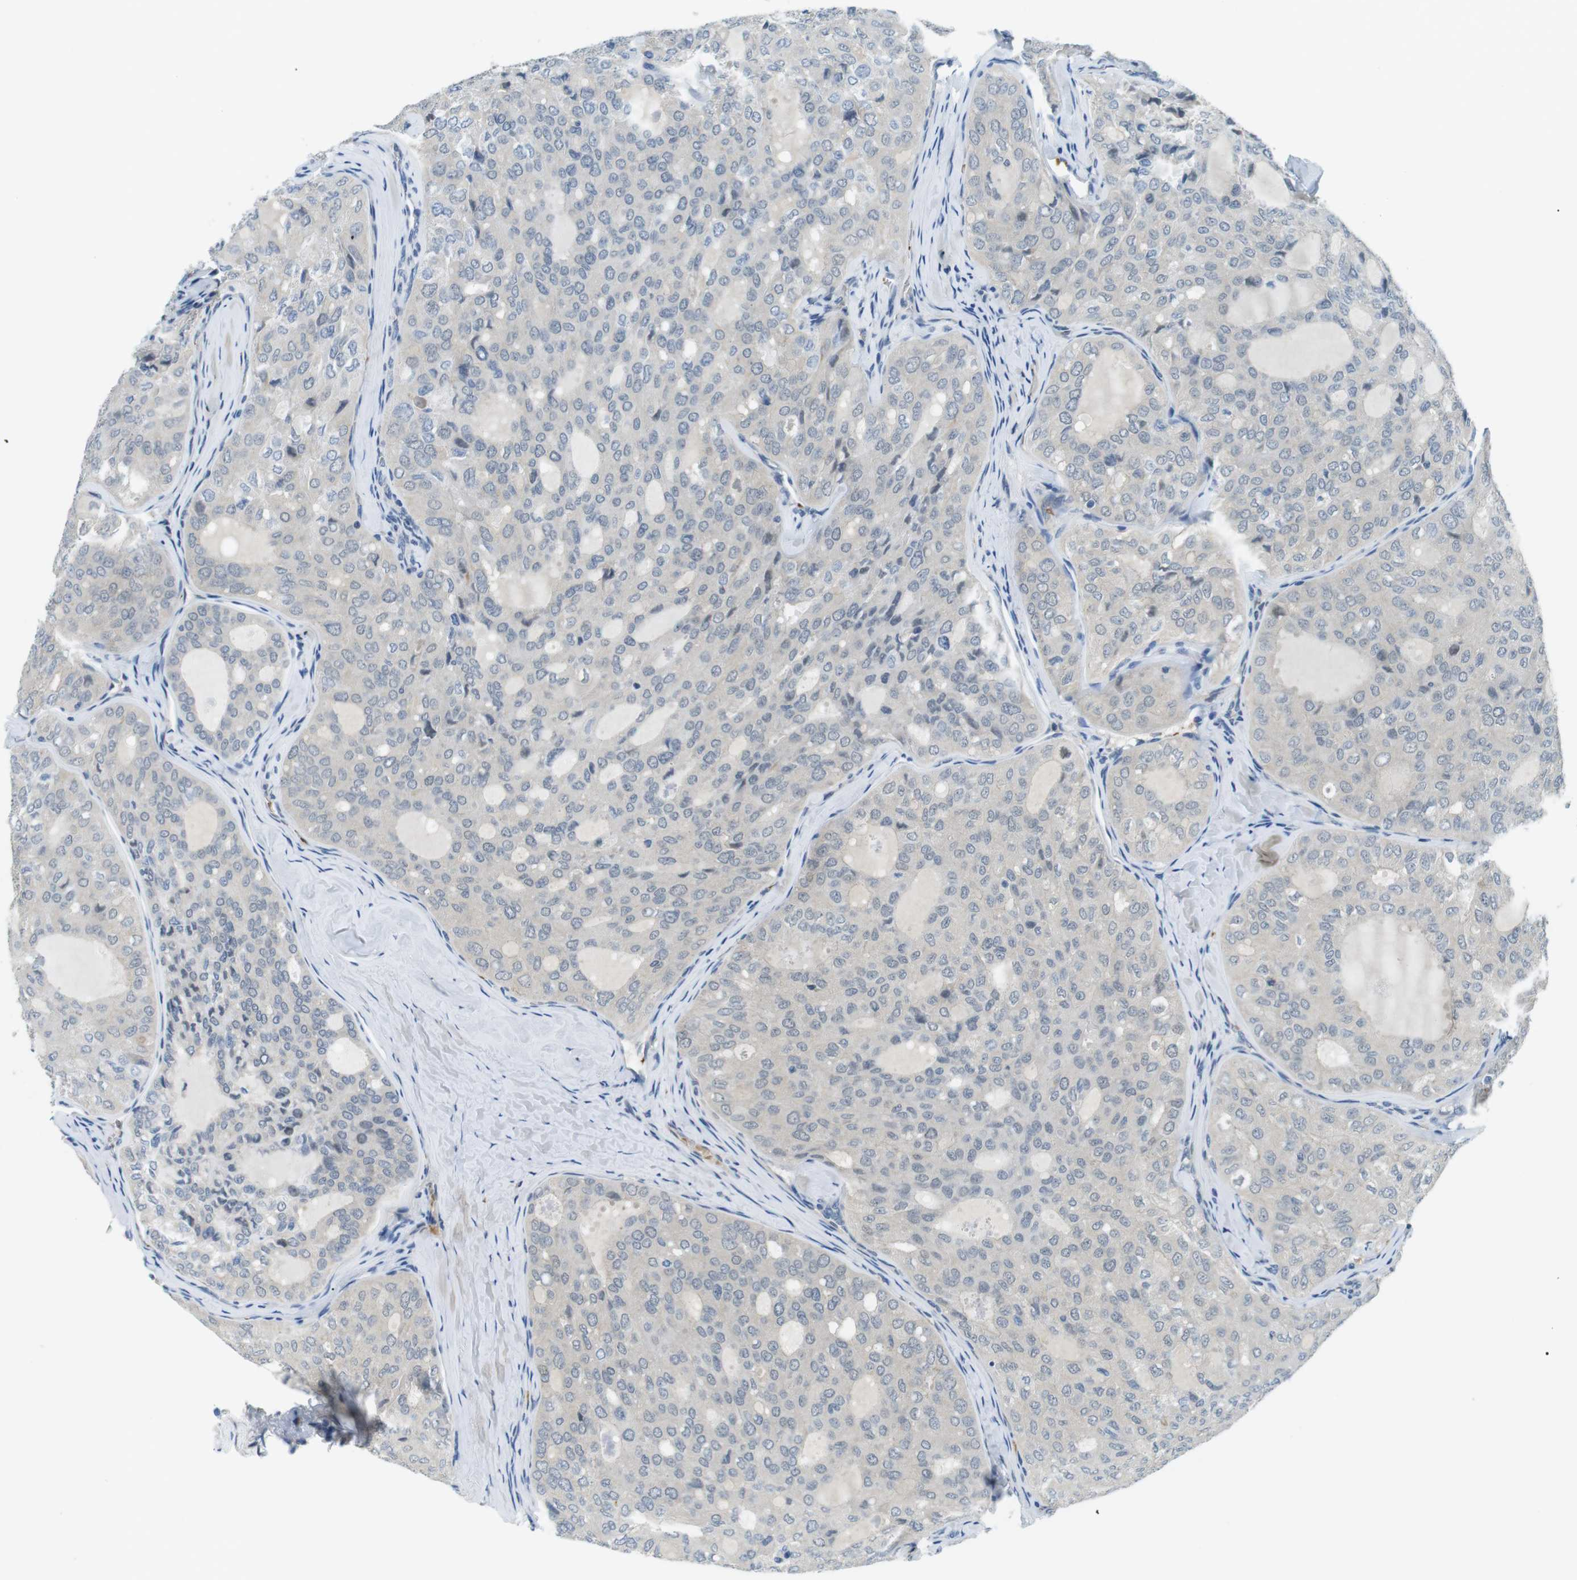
{"staining": {"intensity": "negative", "quantity": "none", "location": "none"}, "tissue": "thyroid cancer", "cell_type": "Tumor cells", "image_type": "cancer", "snomed": [{"axis": "morphology", "description": "Follicular adenoma carcinoma, NOS"}, {"axis": "topography", "description": "Thyroid gland"}], "caption": "Human thyroid follicular adenoma carcinoma stained for a protein using IHC reveals no expression in tumor cells.", "gene": "WSCD1", "patient": {"sex": "male", "age": 75}}